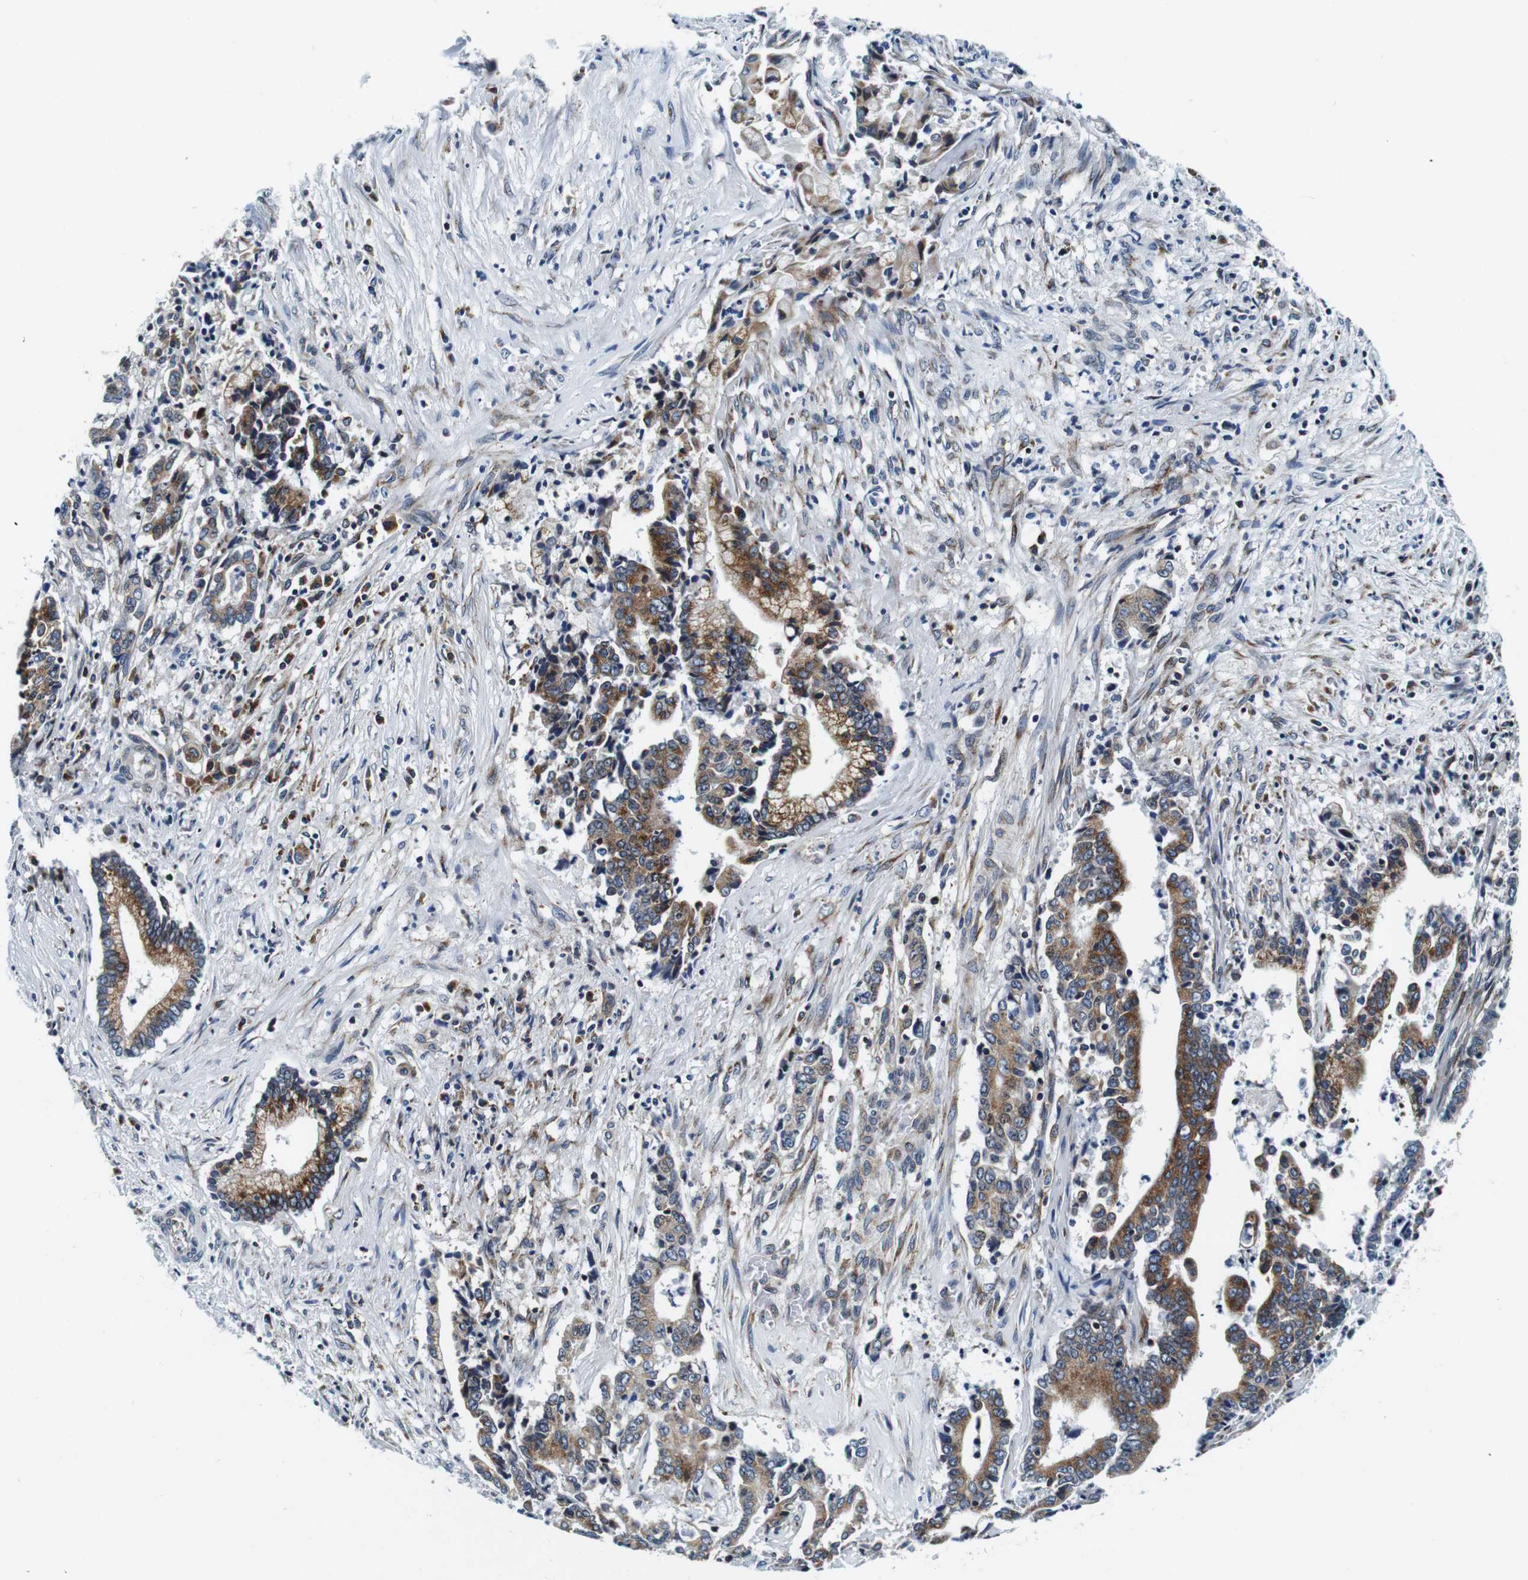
{"staining": {"intensity": "moderate", "quantity": ">75%", "location": "cytoplasmic/membranous"}, "tissue": "liver cancer", "cell_type": "Tumor cells", "image_type": "cancer", "snomed": [{"axis": "morphology", "description": "Cholangiocarcinoma"}, {"axis": "topography", "description": "Liver"}], "caption": "DAB immunohistochemical staining of liver cancer (cholangiocarcinoma) reveals moderate cytoplasmic/membranous protein positivity in about >75% of tumor cells. (DAB (3,3'-diaminobenzidine) IHC with brightfield microscopy, high magnification).", "gene": "FAR2", "patient": {"sex": "male", "age": 57}}